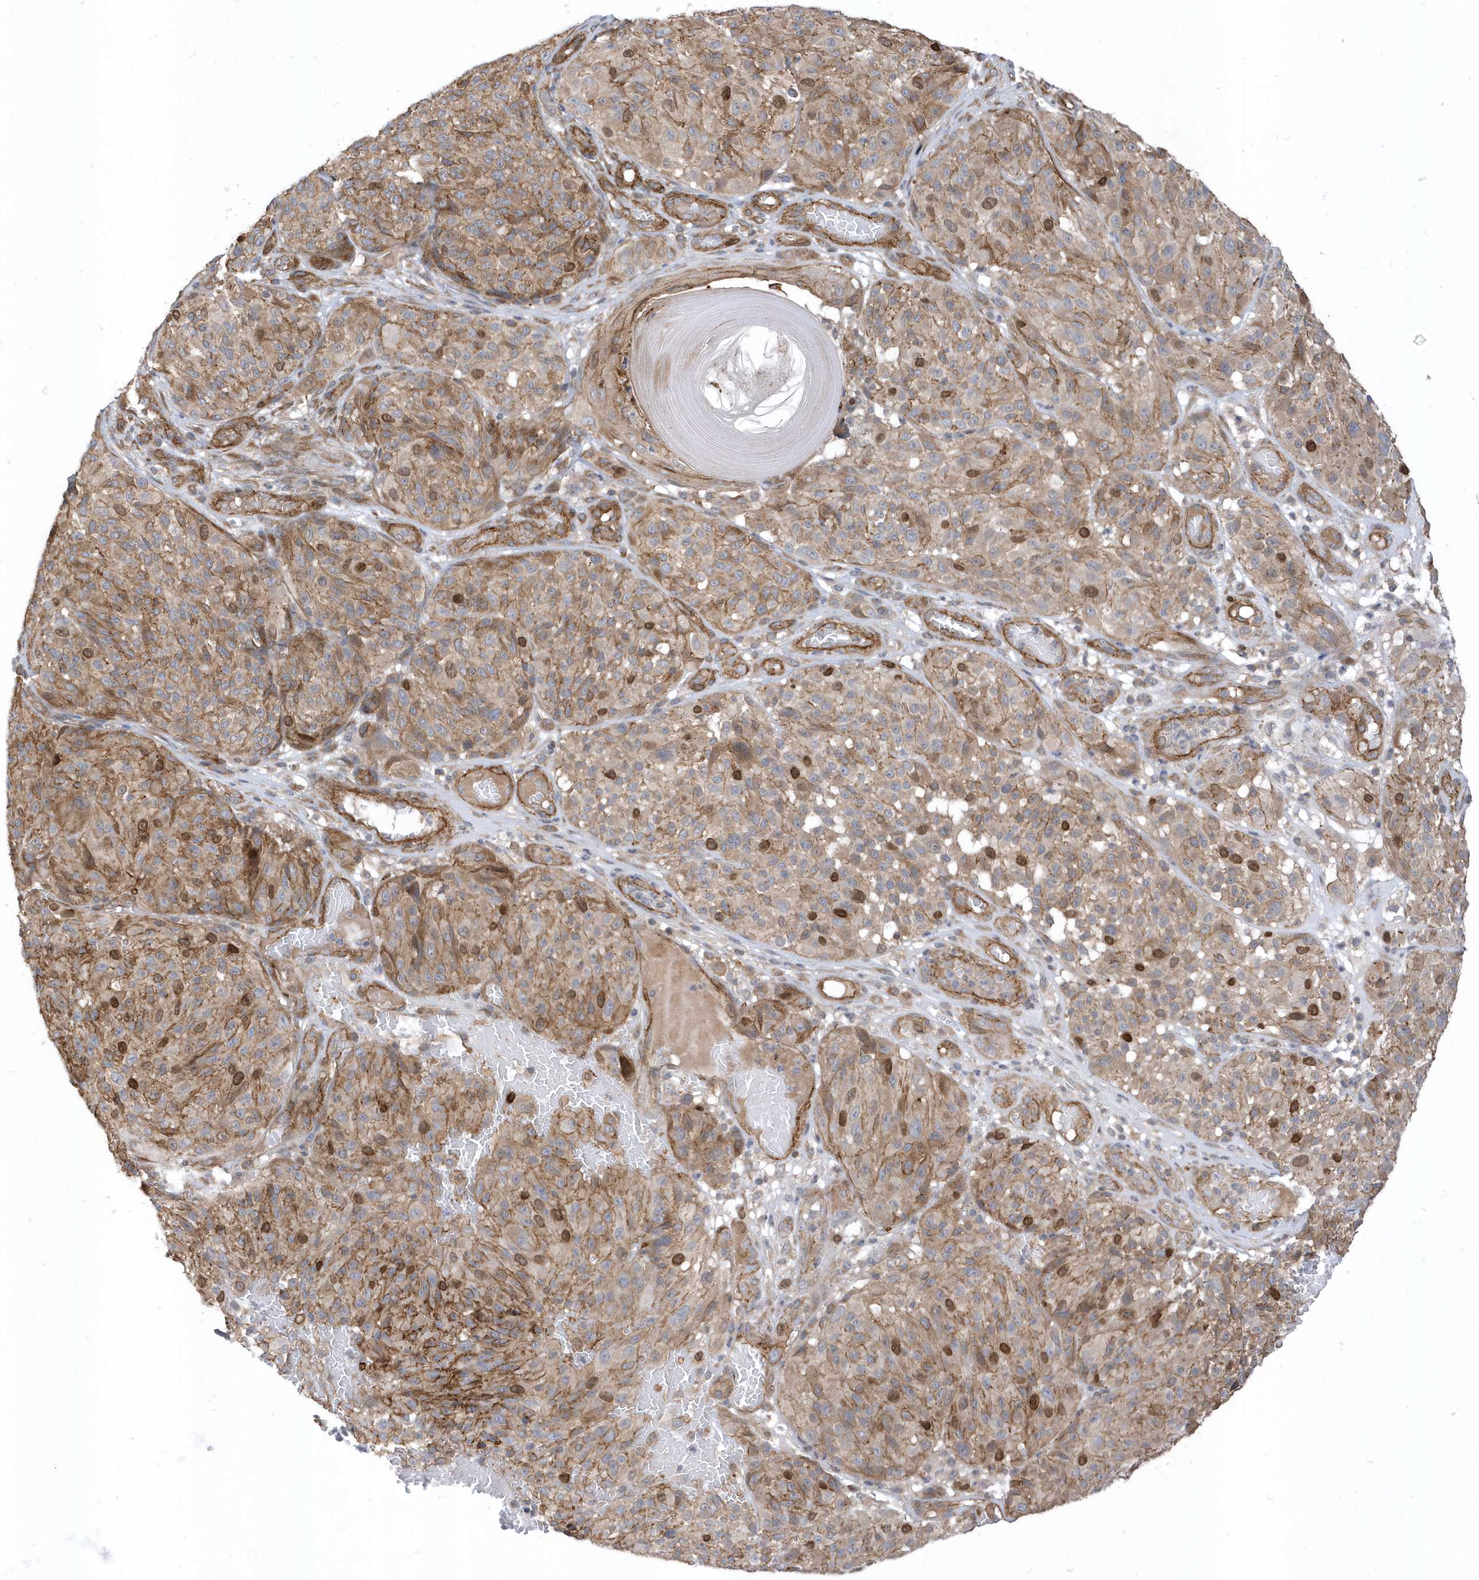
{"staining": {"intensity": "moderate", "quantity": ">75%", "location": "cytoplasmic/membranous,nuclear"}, "tissue": "melanoma", "cell_type": "Tumor cells", "image_type": "cancer", "snomed": [{"axis": "morphology", "description": "Malignant melanoma, NOS"}, {"axis": "topography", "description": "Skin"}], "caption": "Human melanoma stained for a protein (brown) exhibits moderate cytoplasmic/membranous and nuclear positive staining in about >75% of tumor cells.", "gene": "HRH4", "patient": {"sex": "male", "age": 83}}